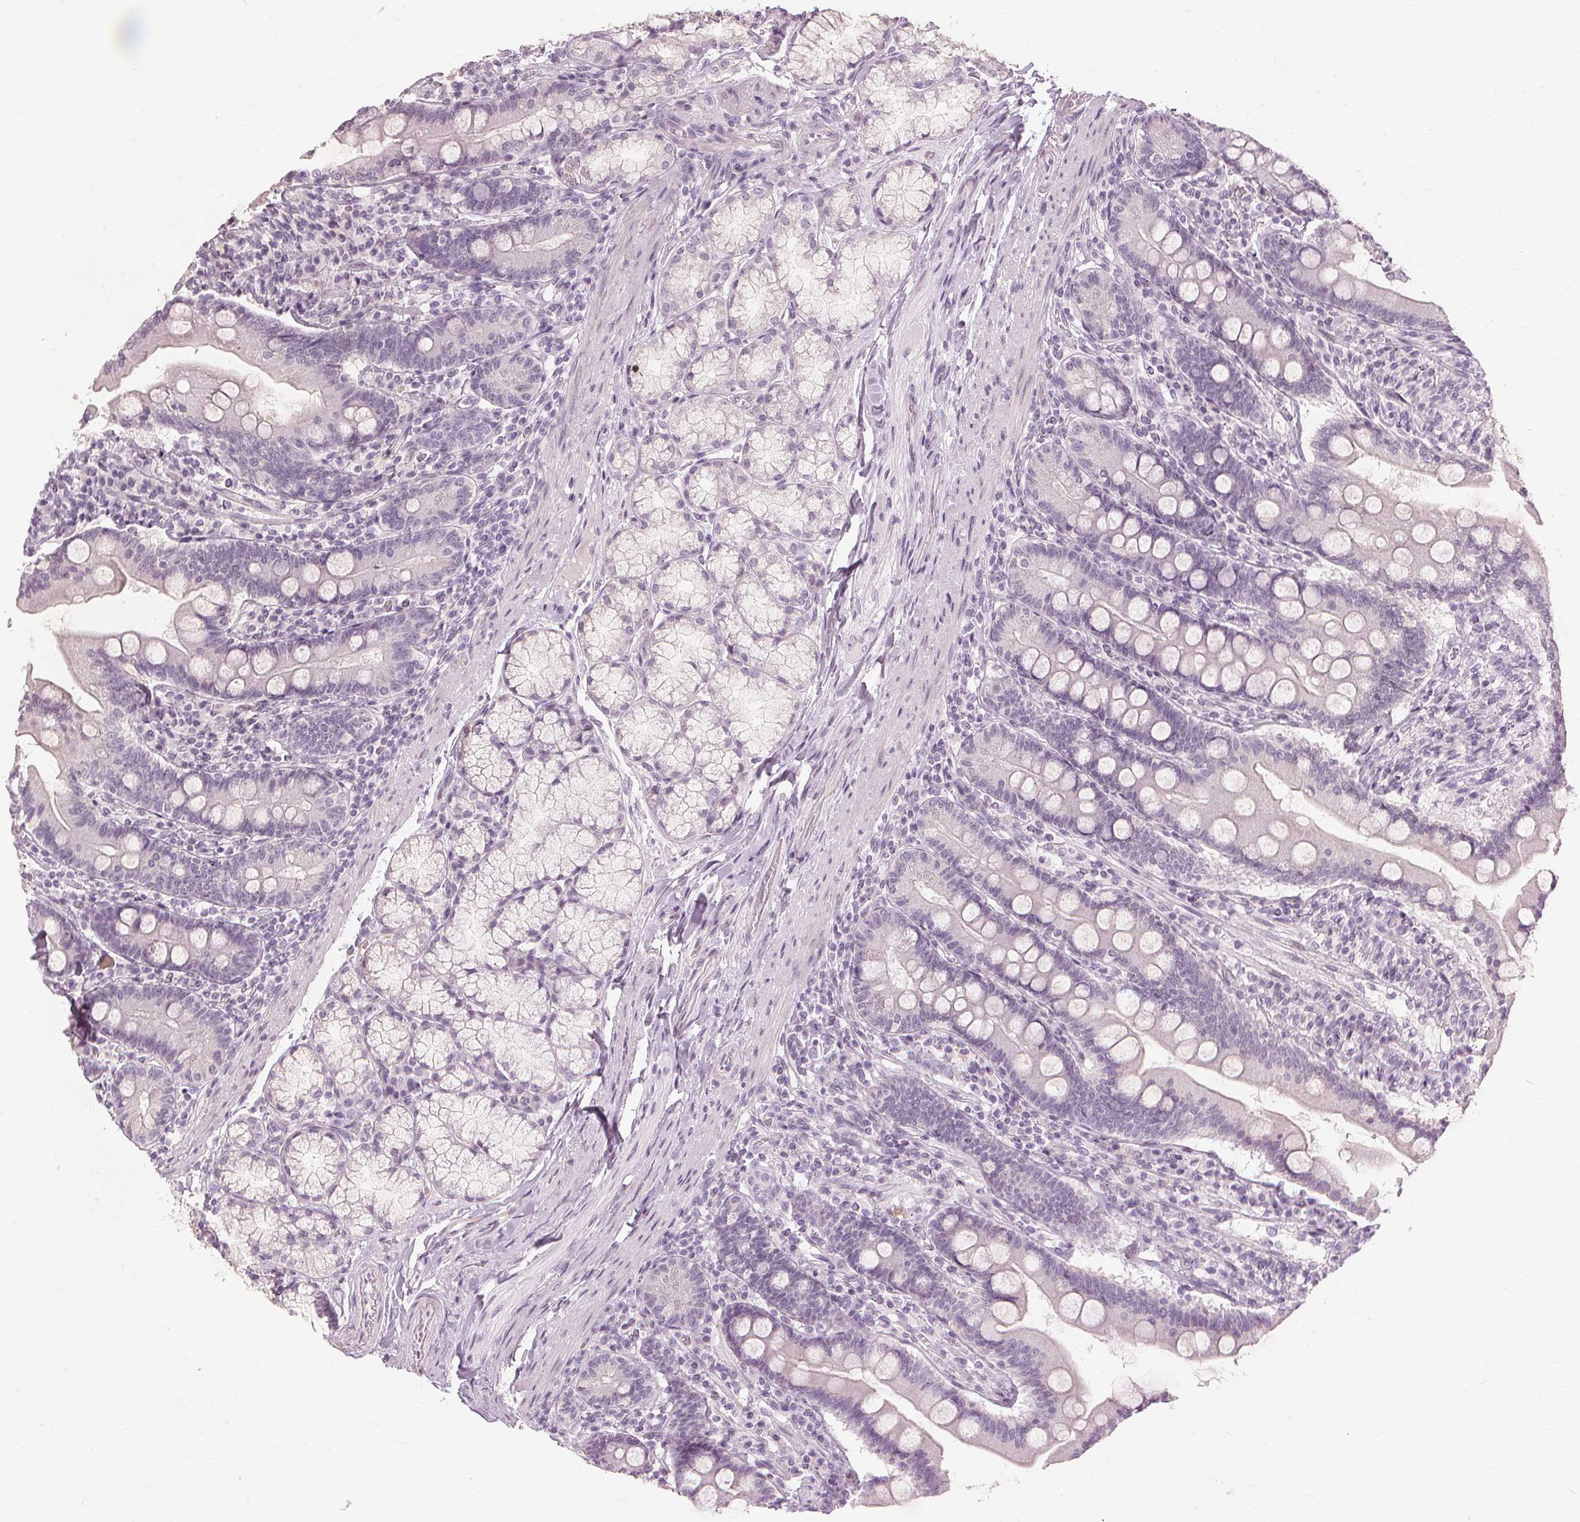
{"staining": {"intensity": "negative", "quantity": "none", "location": "none"}, "tissue": "duodenum", "cell_type": "Glandular cells", "image_type": "normal", "snomed": [{"axis": "morphology", "description": "Normal tissue, NOS"}, {"axis": "topography", "description": "Duodenum"}], "caption": "An image of duodenum stained for a protein shows no brown staining in glandular cells. (DAB (3,3'-diaminobenzidine) immunohistochemistry (IHC) visualized using brightfield microscopy, high magnification).", "gene": "SFTPD", "patient": {"sex": "female", "age": 67}}